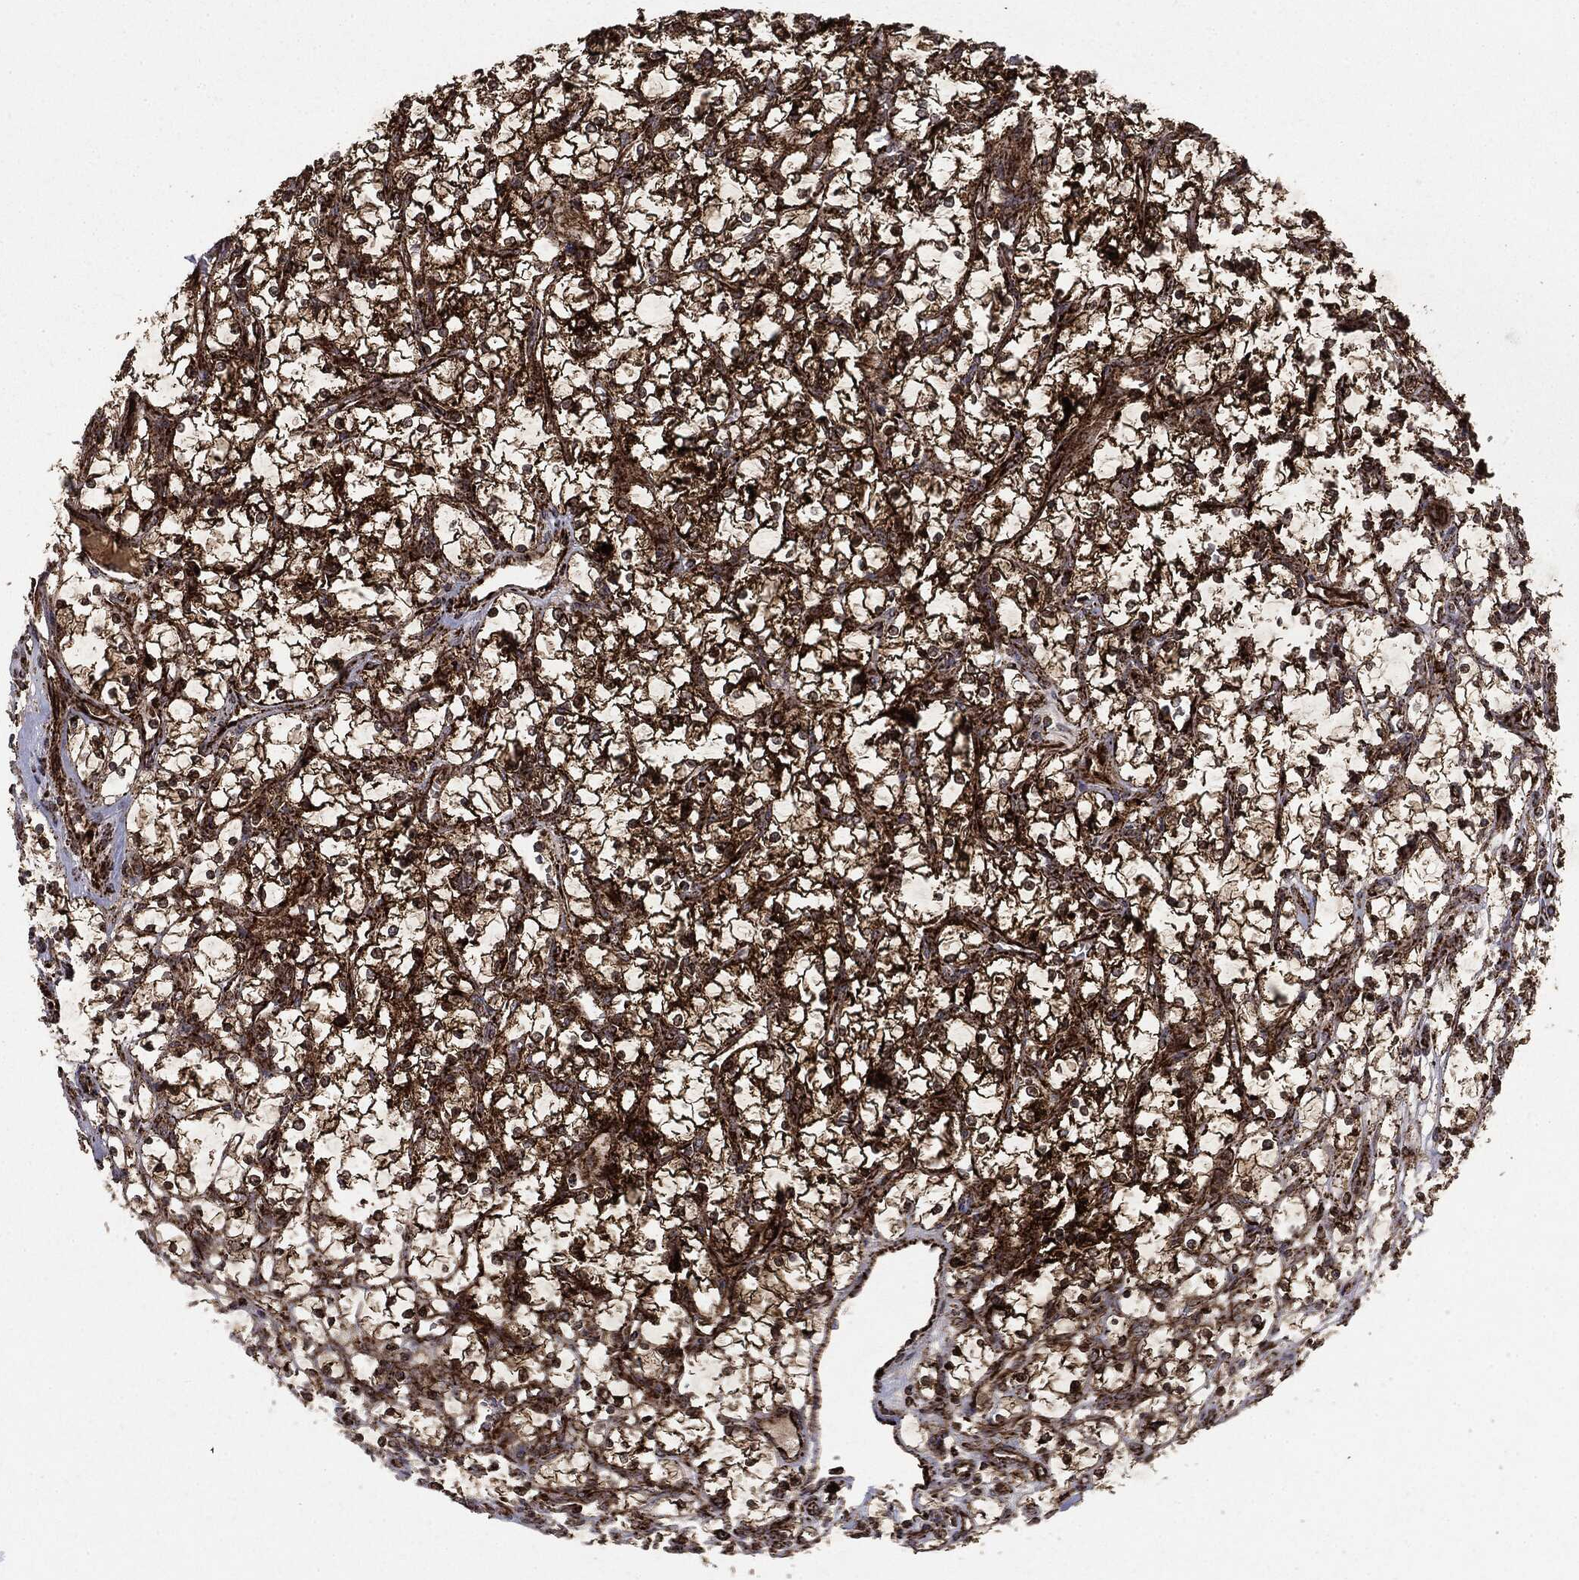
{"staining": {"intensity": "strong", "quantity": ">75%", "location": "cytoplasmic/membranous"}, "tissue": "renal cancer", "cell_type": "Tumor cells", "image_type": "cancer", "snomed": [{"axis": "morphology", "description": "Adenocarcinoma, NOS"}, {"axis": "topography", "description": "Kidney"}], "caption": "Strong cytoplasmic/membranous protein positivity is appreciated in approximately >75% of tumor cells in renal cancer.", "gene": "MAP2K1", "patient": {"sex": "female", "age": 69}}